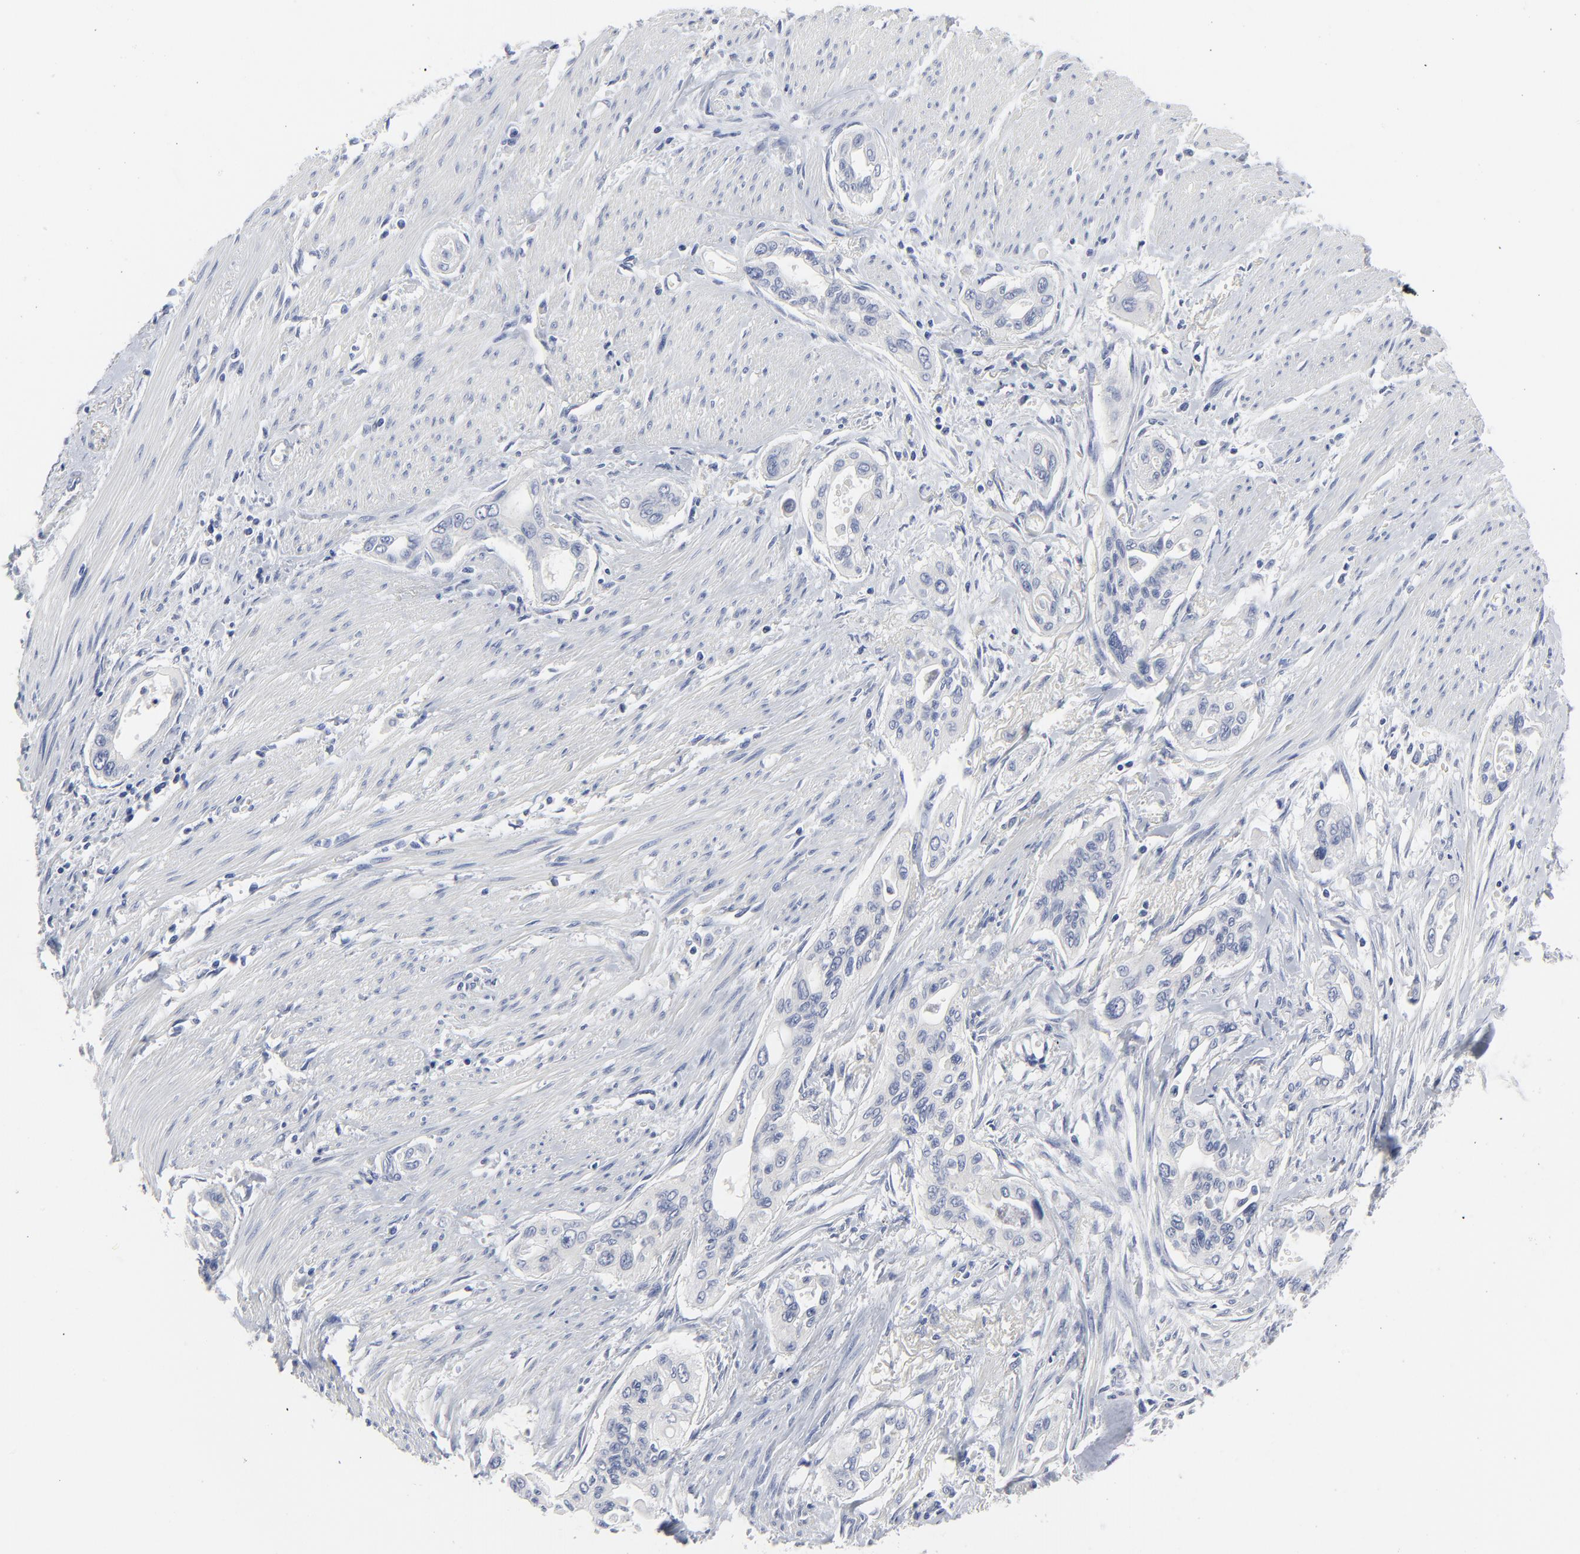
{"staining": {"intensity": "negative", "quantity": "none", "location": "none"}, "tissue": "pancreatic cancer", "cell_type": "Tumor cells", "image_type": "cancer", "snomed": [{"axis": "morphology", "description": "Adenocarcinoma, NOS"}, {"axis": "topography", "description": "Pancreas"}], "caption": "IHC of human pancreatic cancer demonstrates no expression in tumor cells.", "gene": "CLEC4G", "patient": {"sex": "male", "age": 77}}